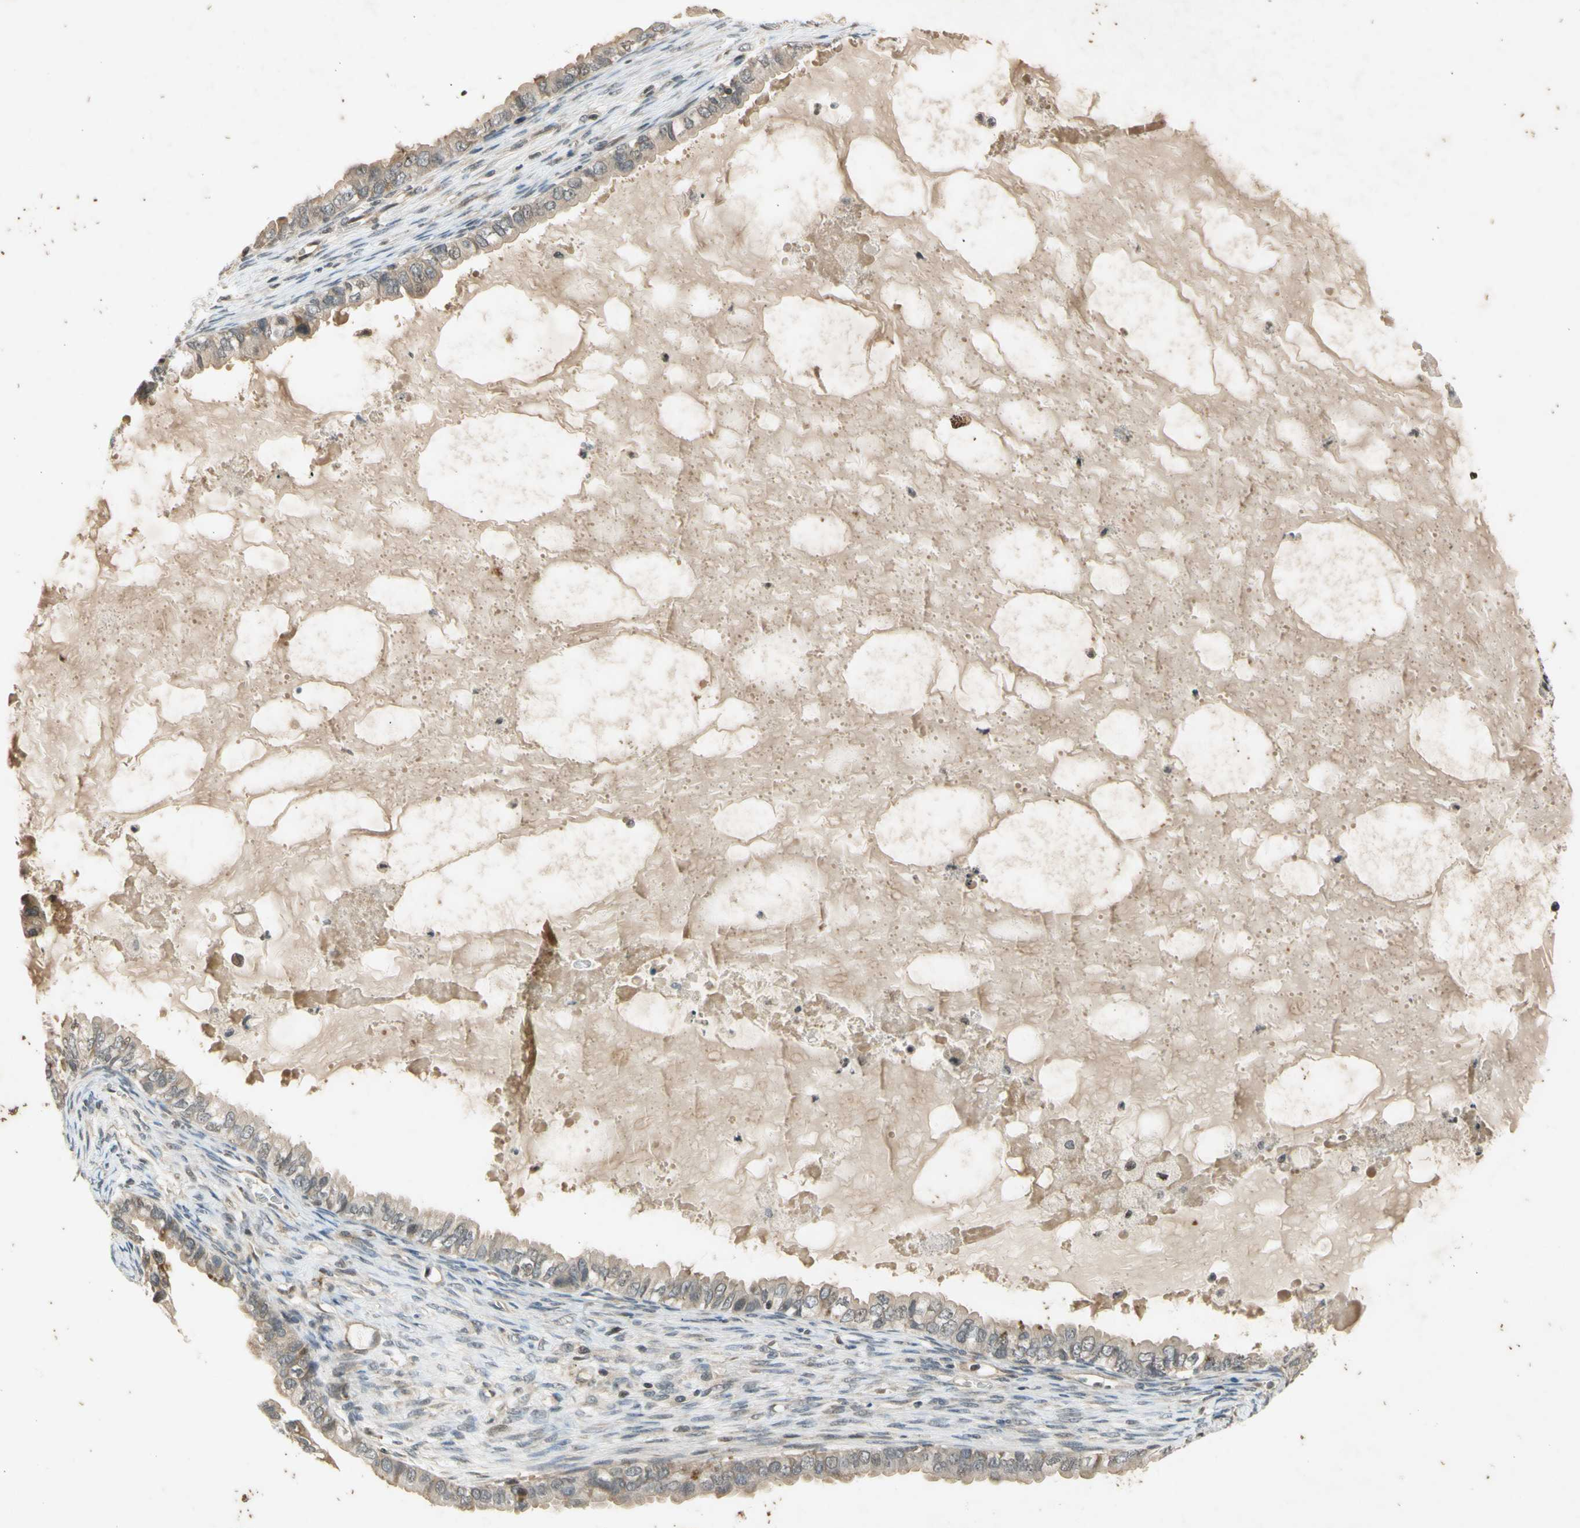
{"staining": {"intensity": "weak", "quantity": ">75%", "location": "cytoplasmic/membranous"}, "tissue": "ovarian cancer", "cell_type": "Tumor cells", "image_type": "cancer", "snomed": [{"axis": "morphology", "description": "Cystadenocarcinoma, mucinous, NOS"}, {"axis": "topography", "description": "Ovary"}], "caption": "Immunohistochemistry (IHC) histopathology image of neoplastic tissue: ovarian cancer (mucinous cystadenocarcinoma) stained using immunohistochemistry (IHC) demonstrates low levels of weak protein expression localized specifically in the cytoplasmic/membranous of tumor cells, appearing as a cytoplasmic/membranous brown color.", "gene": "EFNB2", "patient": {"sex": "female", "age": 80}}